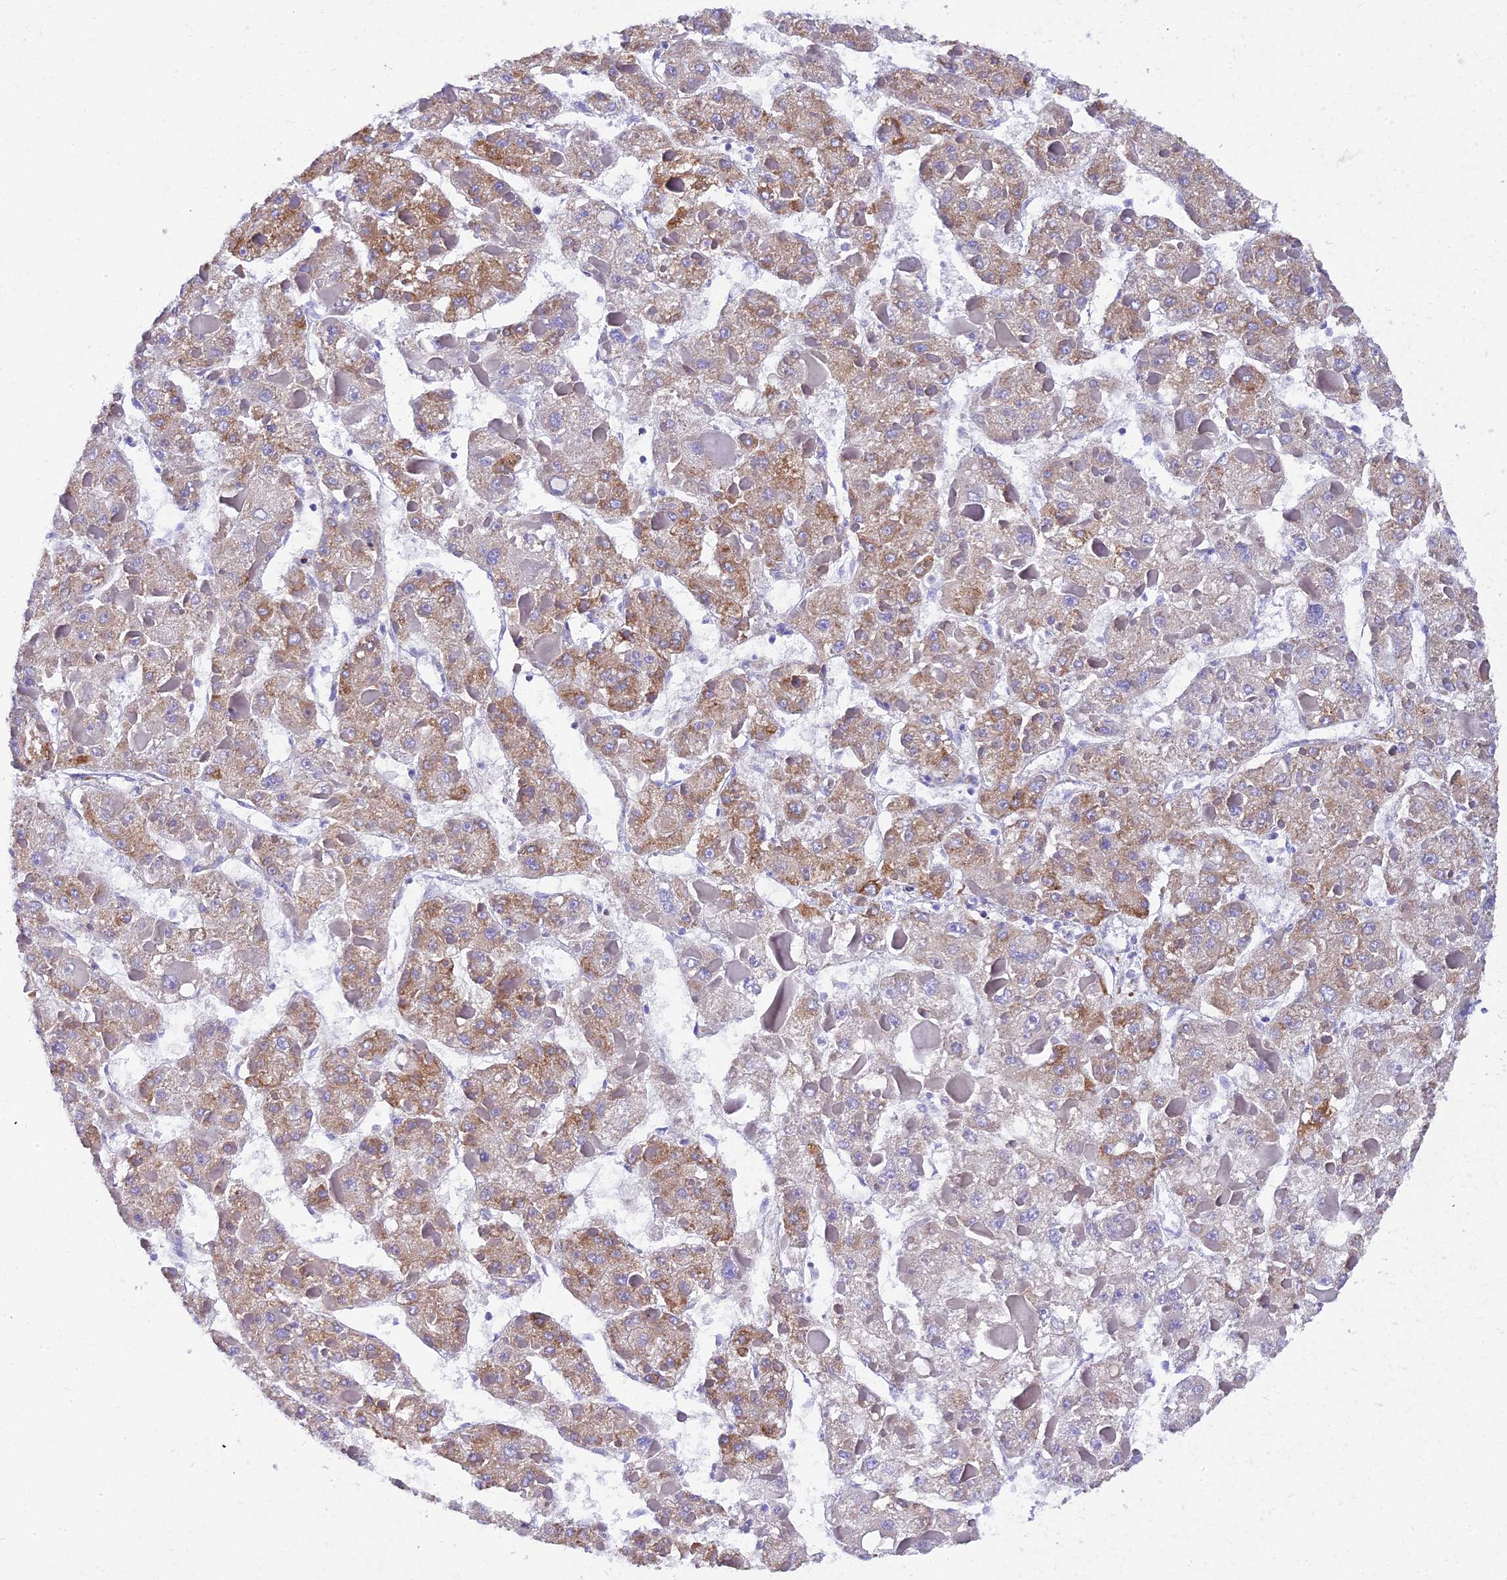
{"staining": {"intensity": "moderate", "quantity": "25%-75%", "location": "cytoplasmic/membranous"}, "tissue": "liver cancer", "cell_type": "Tumor cells", "image_type": "cancer", "snomed": [{"axis": "morphology", "description": "Carcinoma, Hepatocellular, NOS"}, {"axis": "topography", "description": "Liver"}], "caption": "Hepatocellular carcinoma (liver) tissue shows moderate cytoplasmic/membranous staining in about 25%-75% of tumor cells, visualized by immunohistochemistry.", "gene": "FKBP11", "patient": {"sex": "female", "age": 73}}